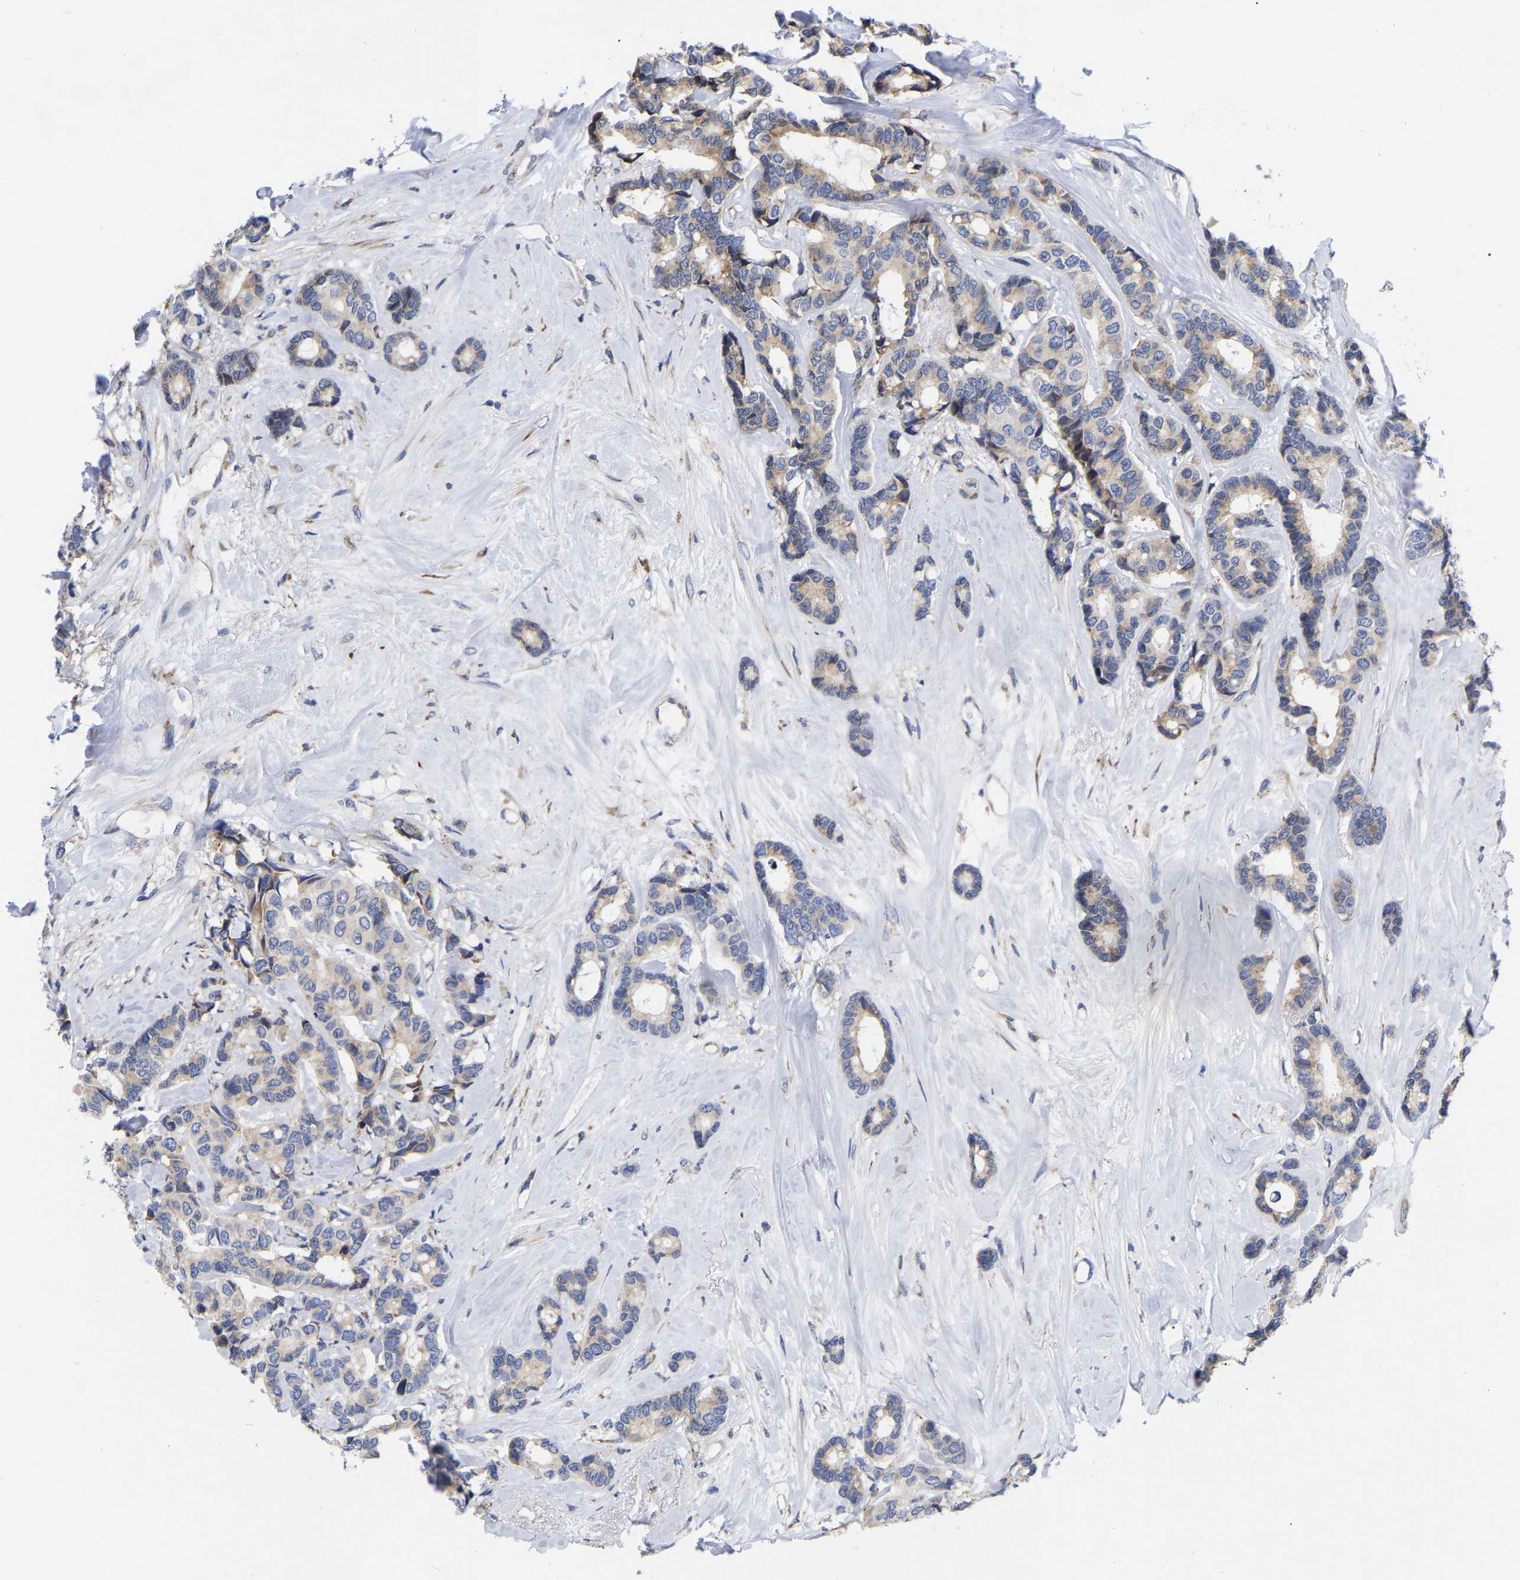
{"staining": {"intensity": "moderate", "quantity": "25%-75%", "location": "cytoplasmic/membranous"}, "tissue": "breast cancer", "cell_type": "Tumor cells", "image_type": "cancer", "snomed": [{"axis": "morphology", "description": "Duct carcinoma"}, {"axis": "topography", "description": "Breast"}], "caption": "About 25%-75% of tumor cells in human breast cancer exhibit moderate cytoplasmic/membranous protein expression as visualized by brown immunohistochemical staining.", "gene": "CFAP298", "patient": {"sex": "female", "age": 87}}